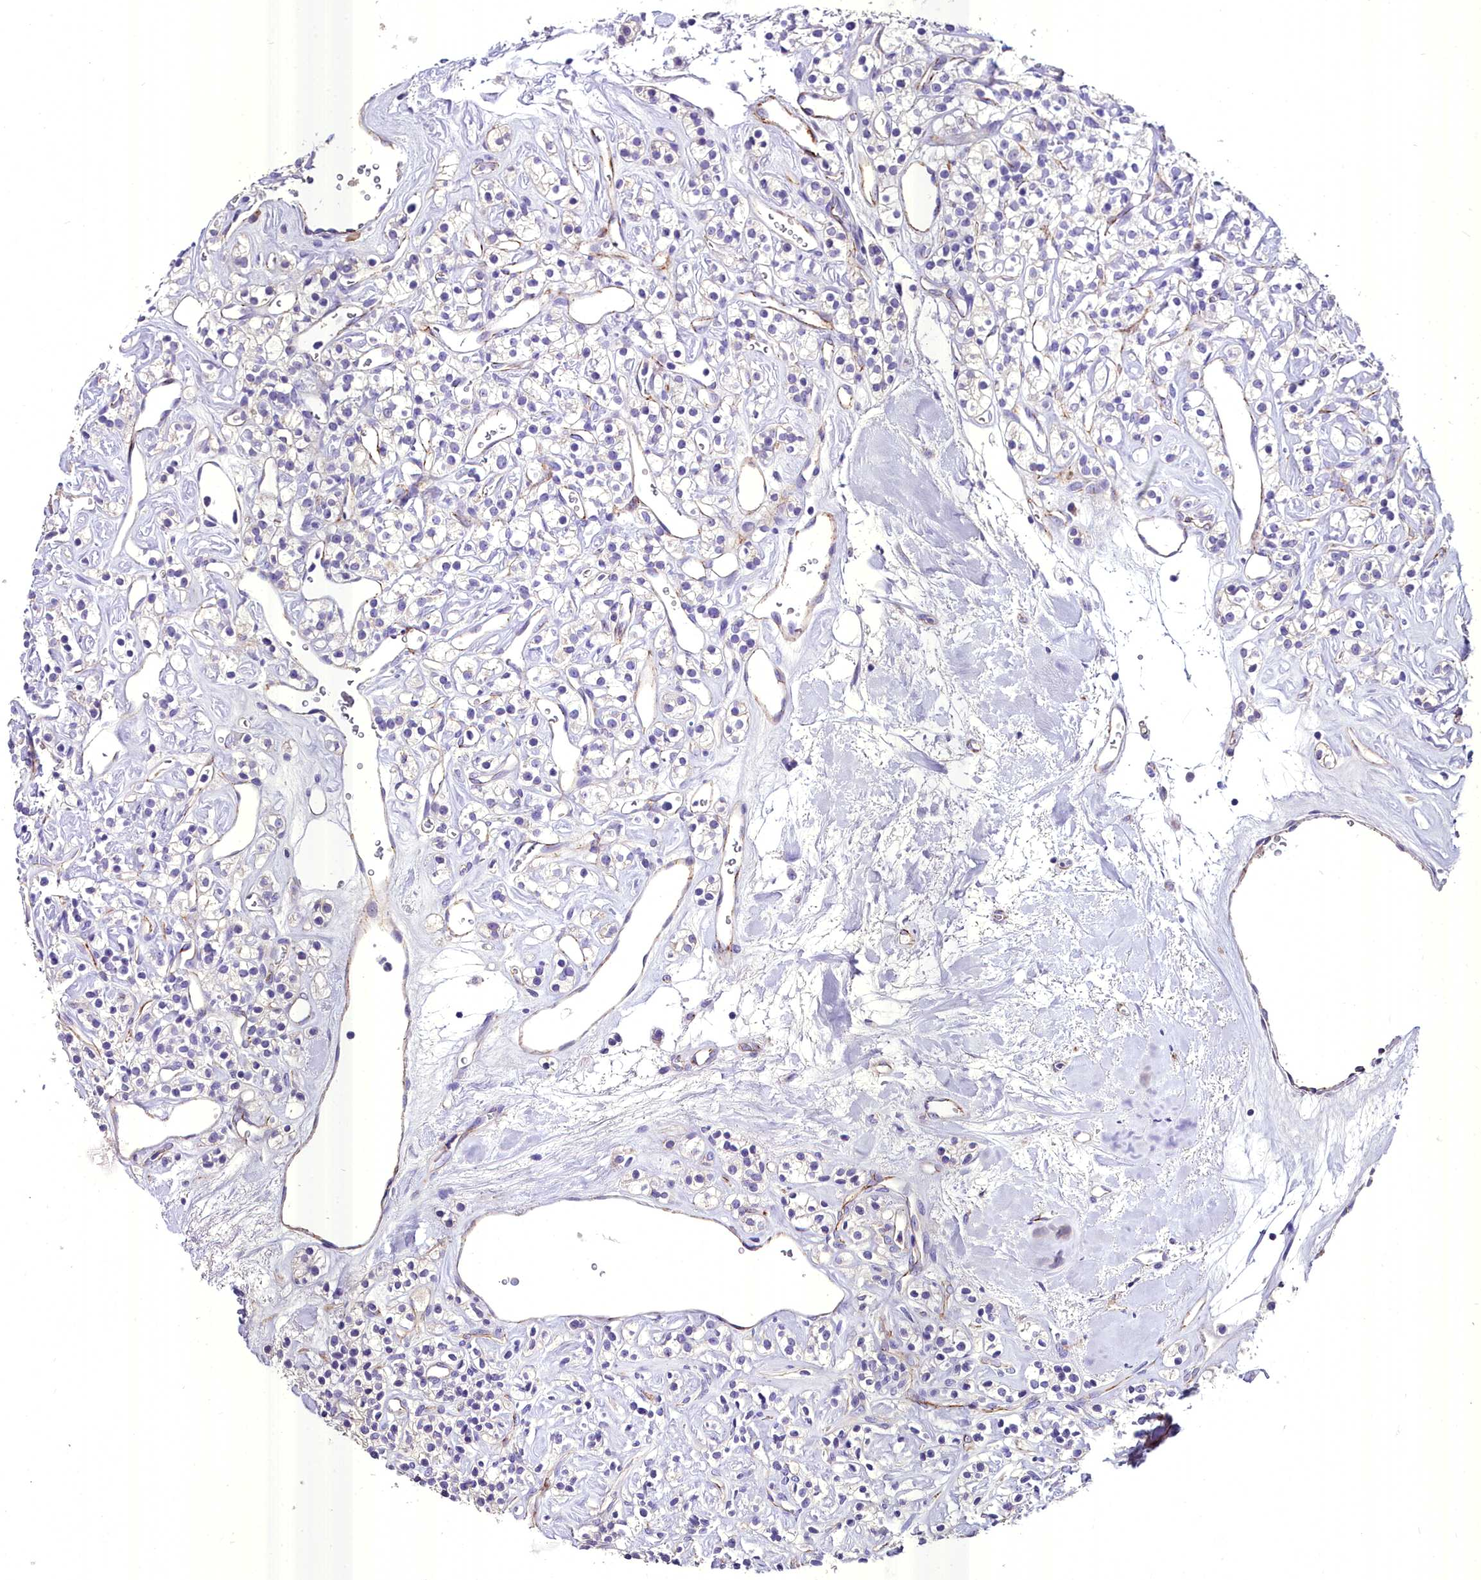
{"staining": {"intensity": "negative", "quantity": "none", "location": "none"}, "tissue": "renal cancer", "cell_type": "Tumor cells", "image_type": "cancer", "snomed": [{"axis": "morphology", "description": "Adenocarcinoma, NOS"}, {"axis": "topography", "description": "Kidney"}], "caption": "Human renal adenocarcinoma stained for a protein using IHC exhibits no expression in tumor cells.", "gene": "MS4A18", "patient": {"sex": "male", "age": 77}}